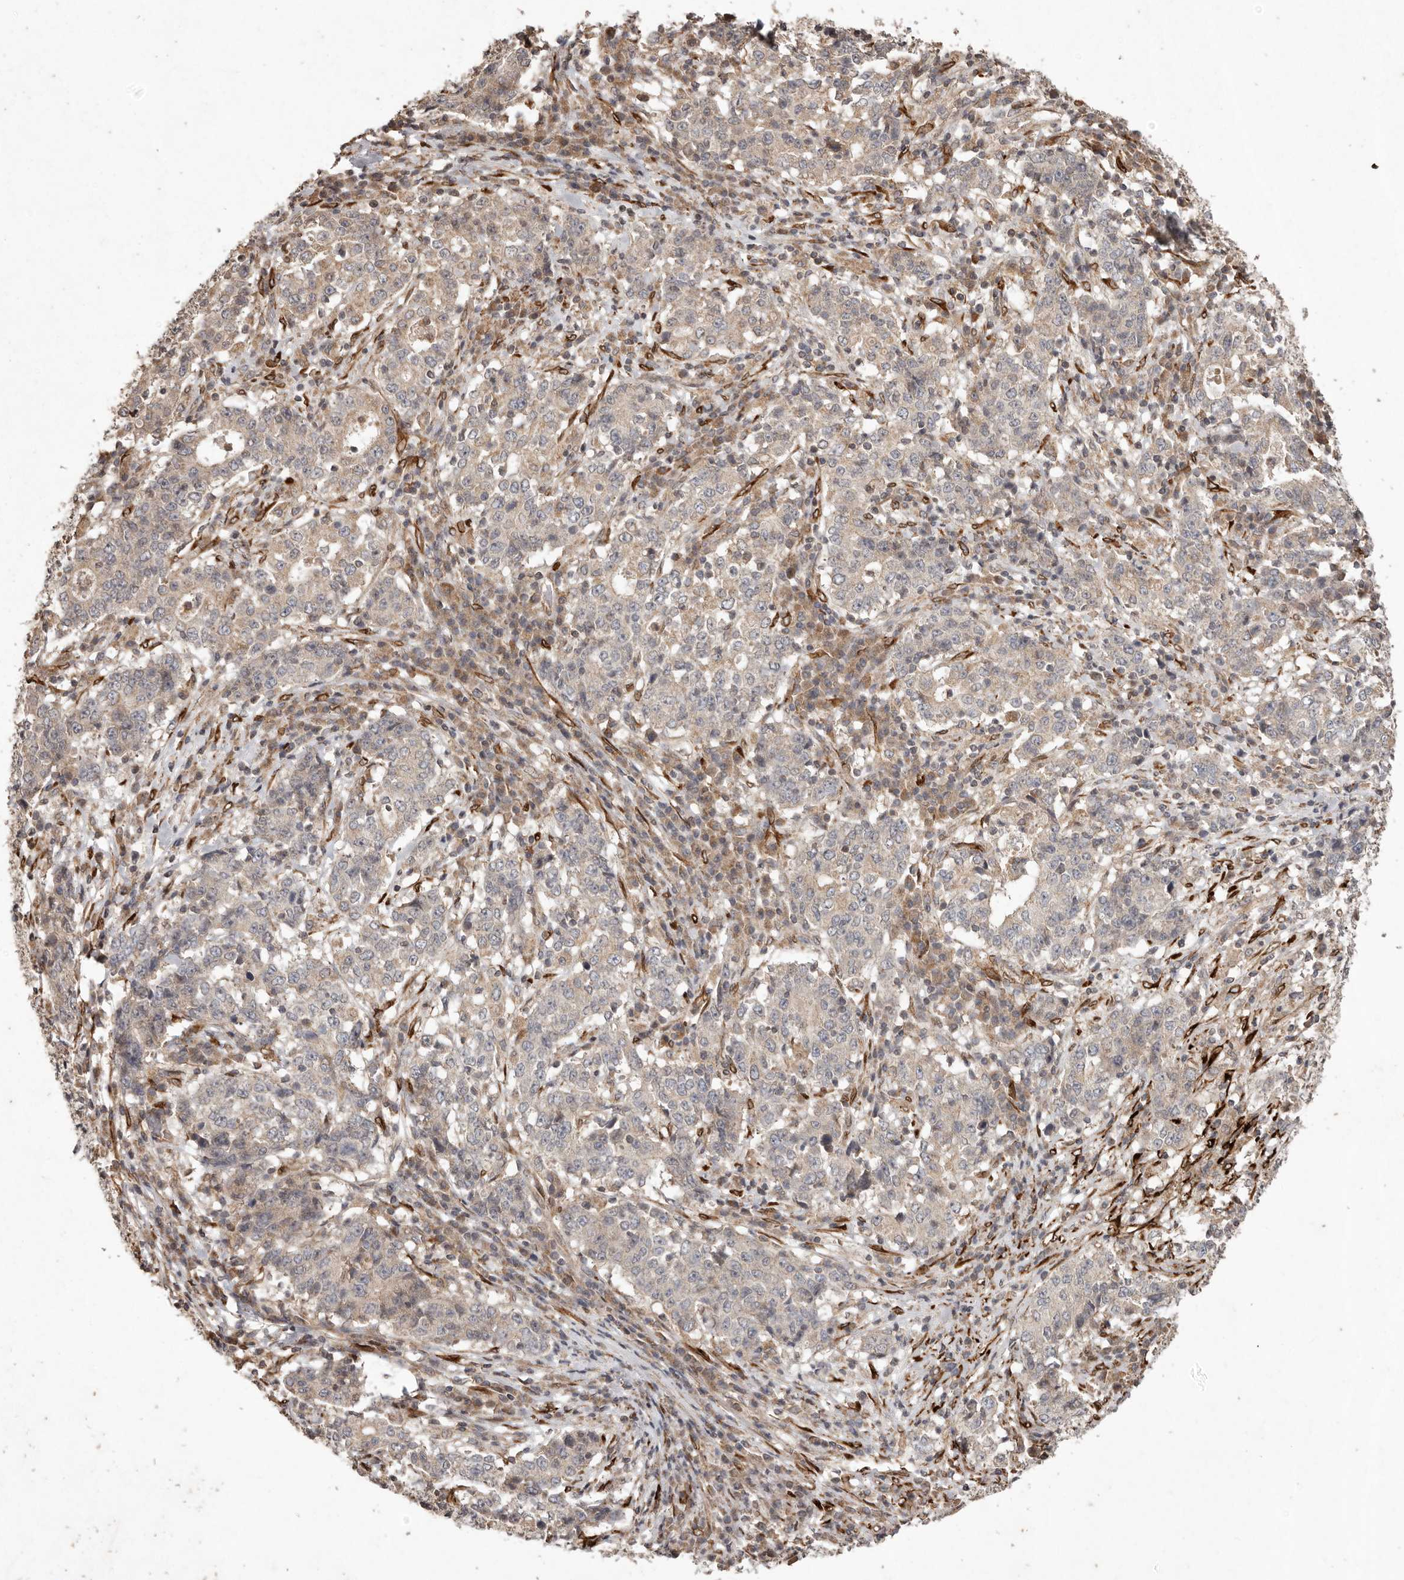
{"staining": {"intensity": "weak", "quantity": ">75%", "location": "cytoplasmic/membranous"}, "tissue": "stomach cancer", "cell_type": "Tumor cells", "image_type": "cancer", "snomed": [{"axis": "morphology", "description": "Adenocarcinoma, NOS"}, {"axis": "topography", "description": "Stomach"}], "caption": "IHC (DAB (3,3'-diaminobenzidine)) staining of stomach cancer displays weak cytoplasmic/membranous protein positivity in approximately >75% of tumor cells.", "gene": "PLOD2", "patient": {"sex": "male", "age": 59}}